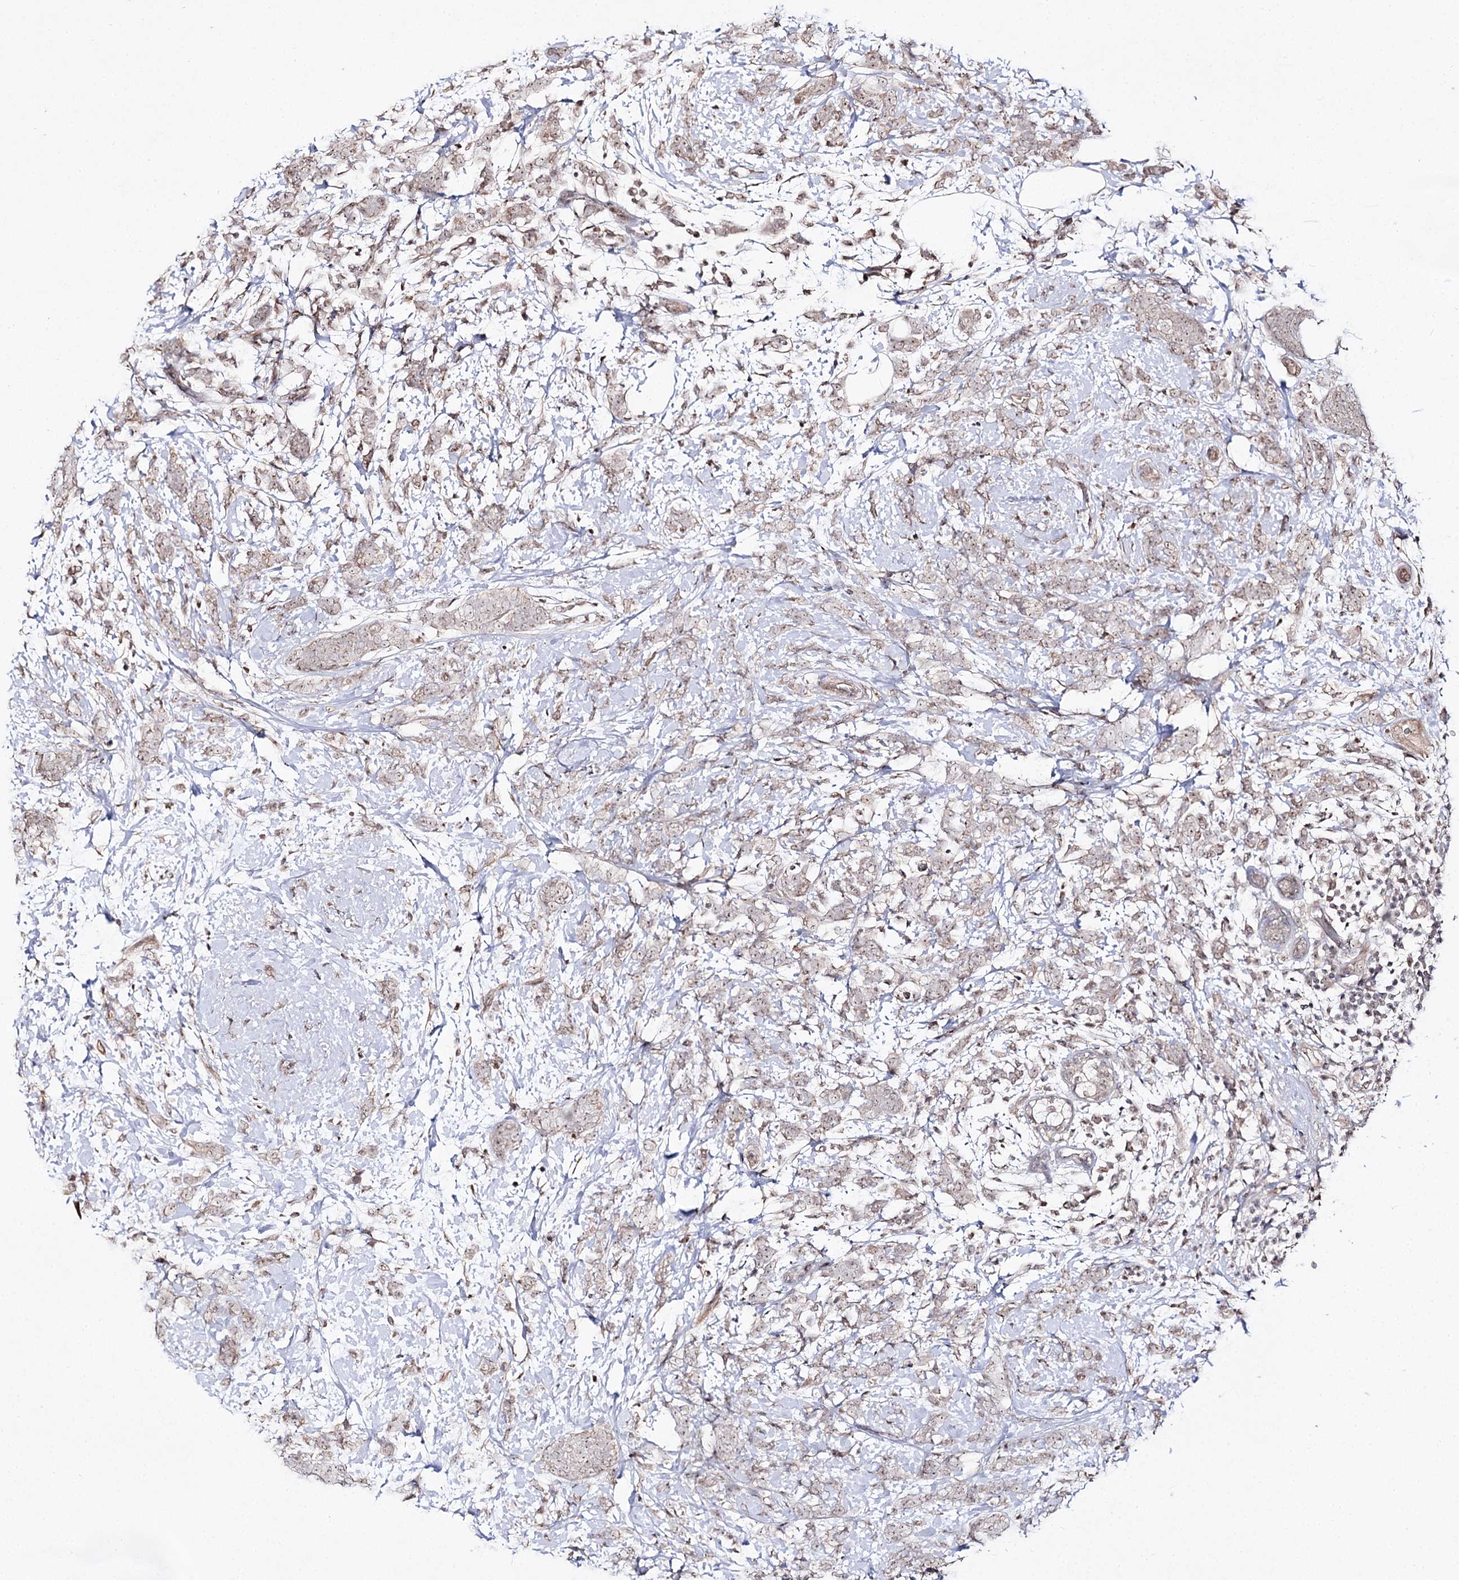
{"staining": {"intensity": "weak", "quantity": "<25%", "location": "cytoplasmic/membranous,nuclear"}, "tissue": "breast cancer", "cell_type": "Tumor cells", "image_type": "cancer", "snomed": [{"axis": "morphology", "description": "Lobular carcinoma"}, {"axis": "topography", "description": "Breast"}], "caption": "IHC of breast cancer exhibits no expression in tumor cells.", "gene": "RRP9", "patient": {"sex": "female", "age": 58}}